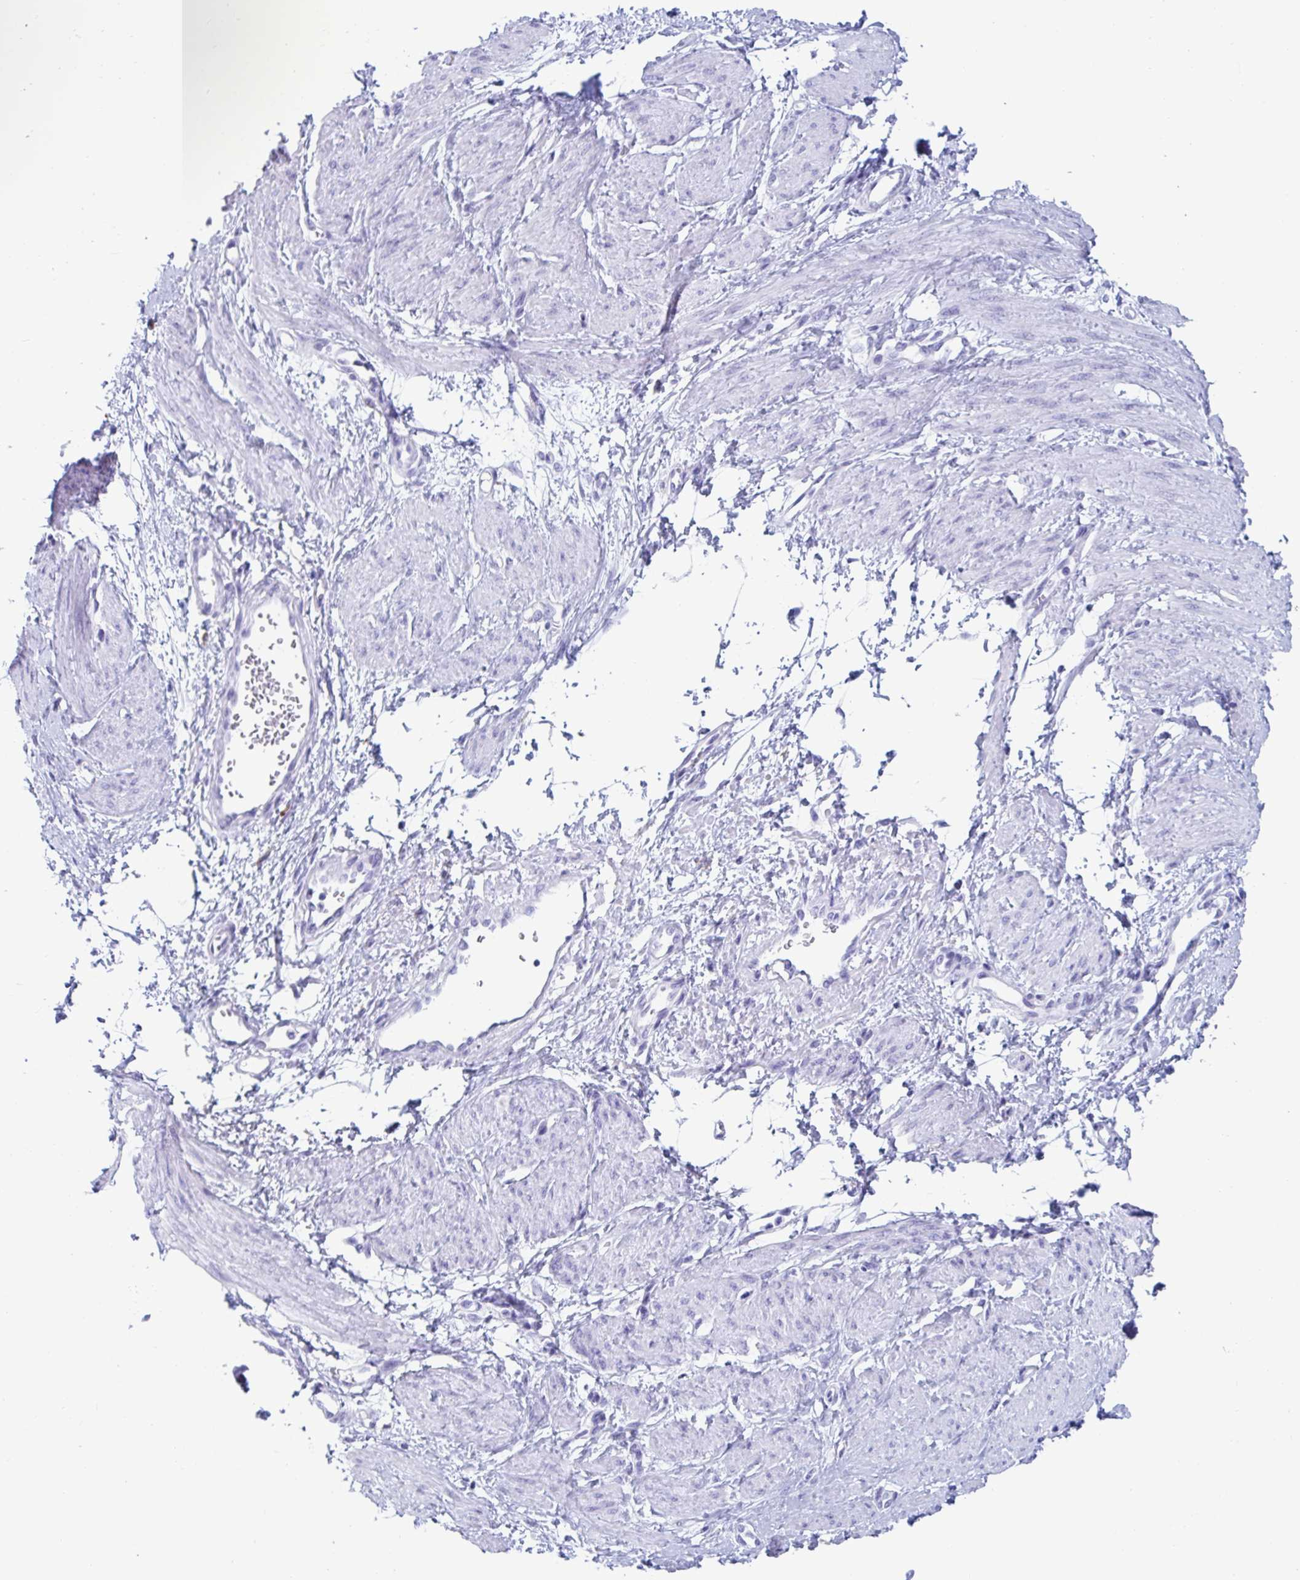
{"staining": {"intensity": "negative", "quantity": "none", "location": "none"}, "tissue": "smooth muscle", "cell_type": "Smooth muscle cells", "image_type": "normal", "snomed": [{"axis": "morphology", "description": "Normal tissue, NOS"}, {"axis": "topography", "description": "Smooth muscle"}, {"axis": "topography", "description": "Uterus"}], "caption": "A micrograph of smooth muscle stained for a protein exhibits no brown staining in smooth muscle cells. The staining was performed using DAB (3,3'-diaminobenzidine) to visualize the protein expression in brown, while the nuclei were stained in blue with hematoxylin (Magnification: 20x).", "gene": "GKN2", "patient": {"sex": "female", "age": 39}}